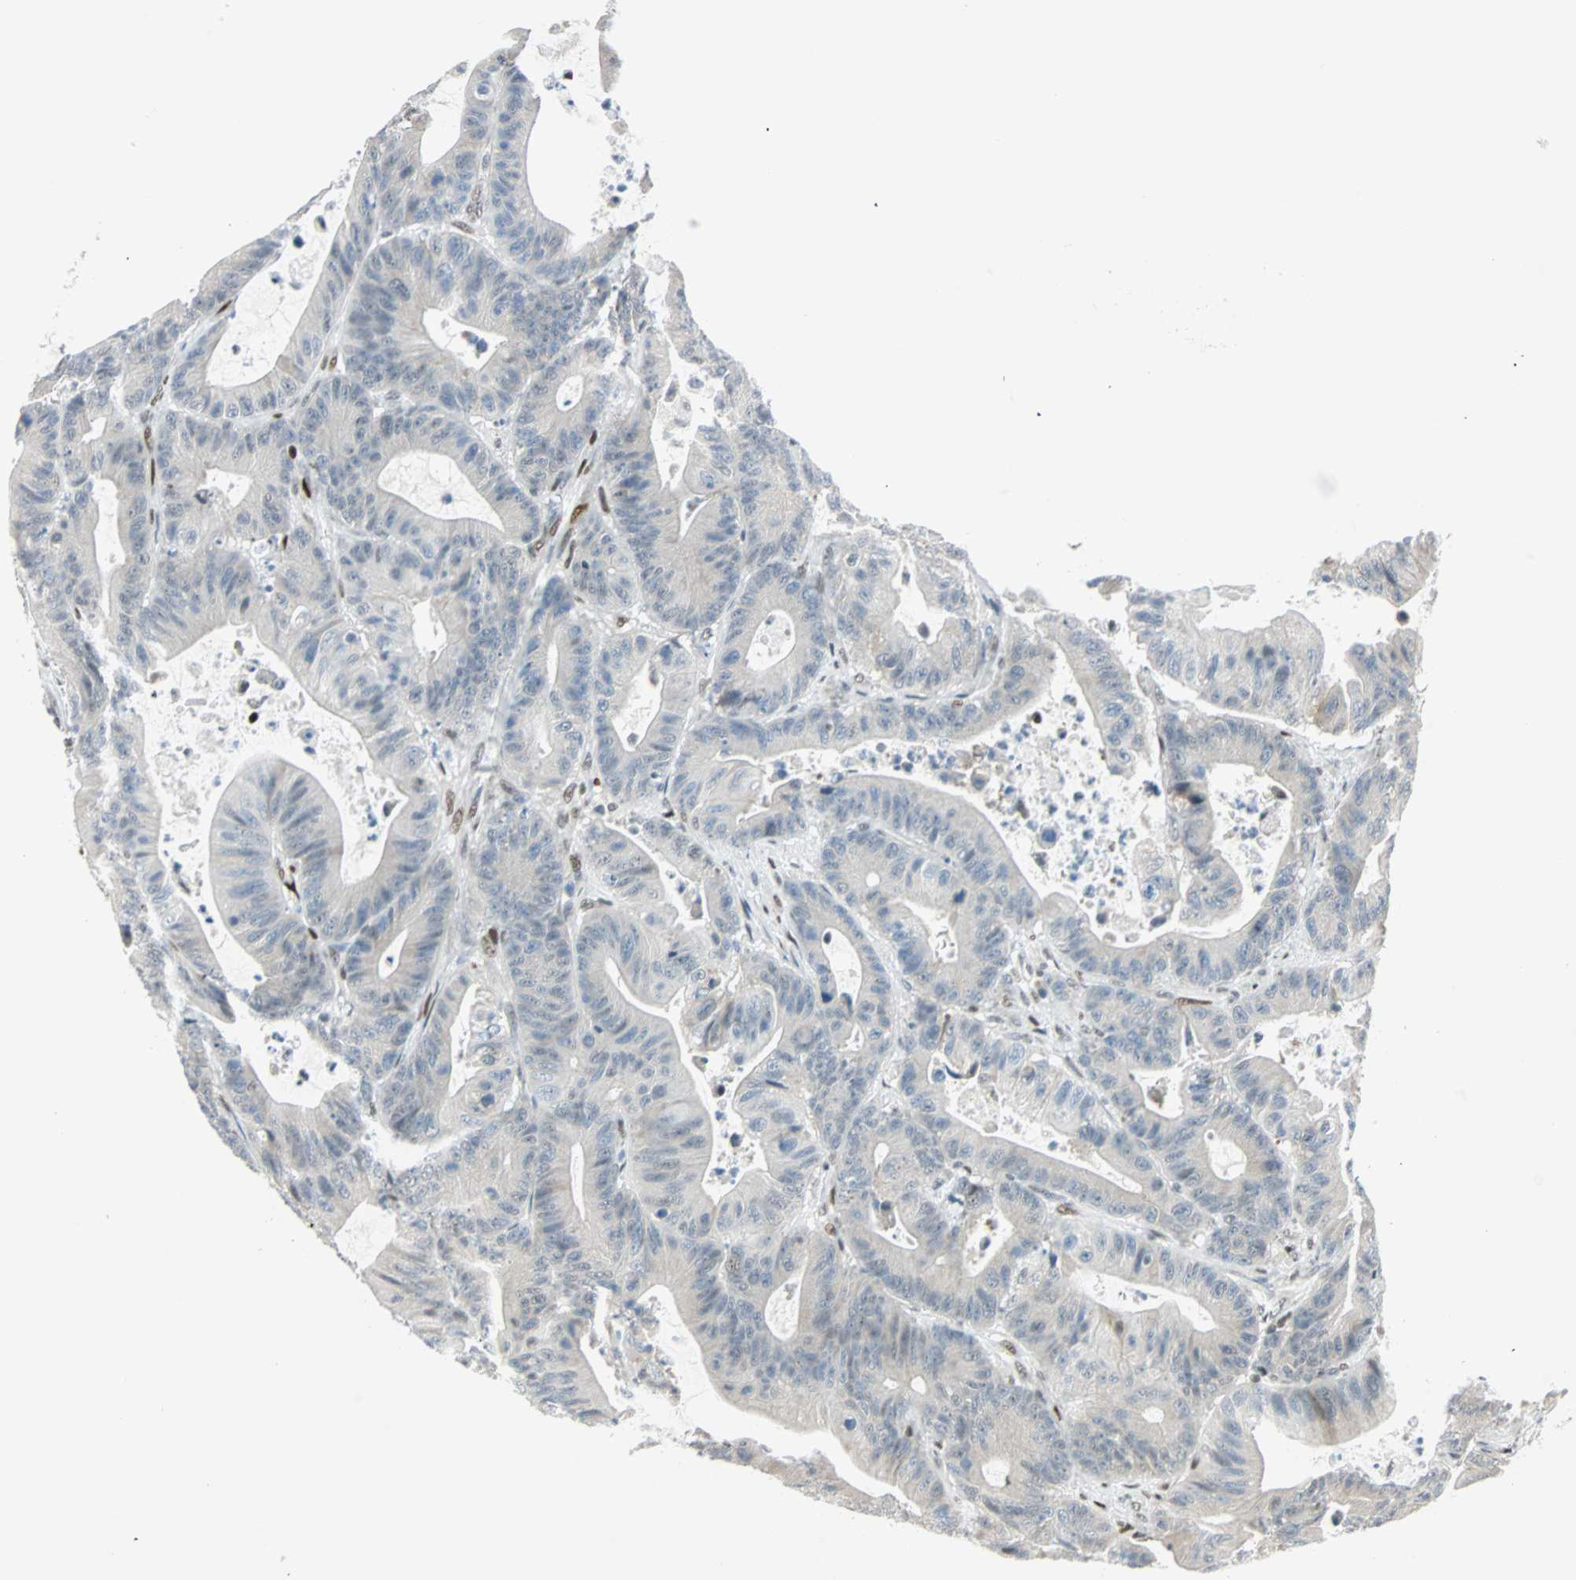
{"staining": {"intensity": "negative", "quantity": "none", "location": "none"}, "tissue": "colorectal cancer", "cell_type": "Tumor cells", "image_type": "cancer", "snomed": [{"axis": "morphology", "description": "Adenocarcinoma, NOS"}, {"axis": "topography", "description": "Colon"}], "caption": "Immunohistochemistry of human colorectal cancer exhibits no staining in tumor cells.", "gene": "MSX2", "patient": {"sex": "female", "age": 84}}